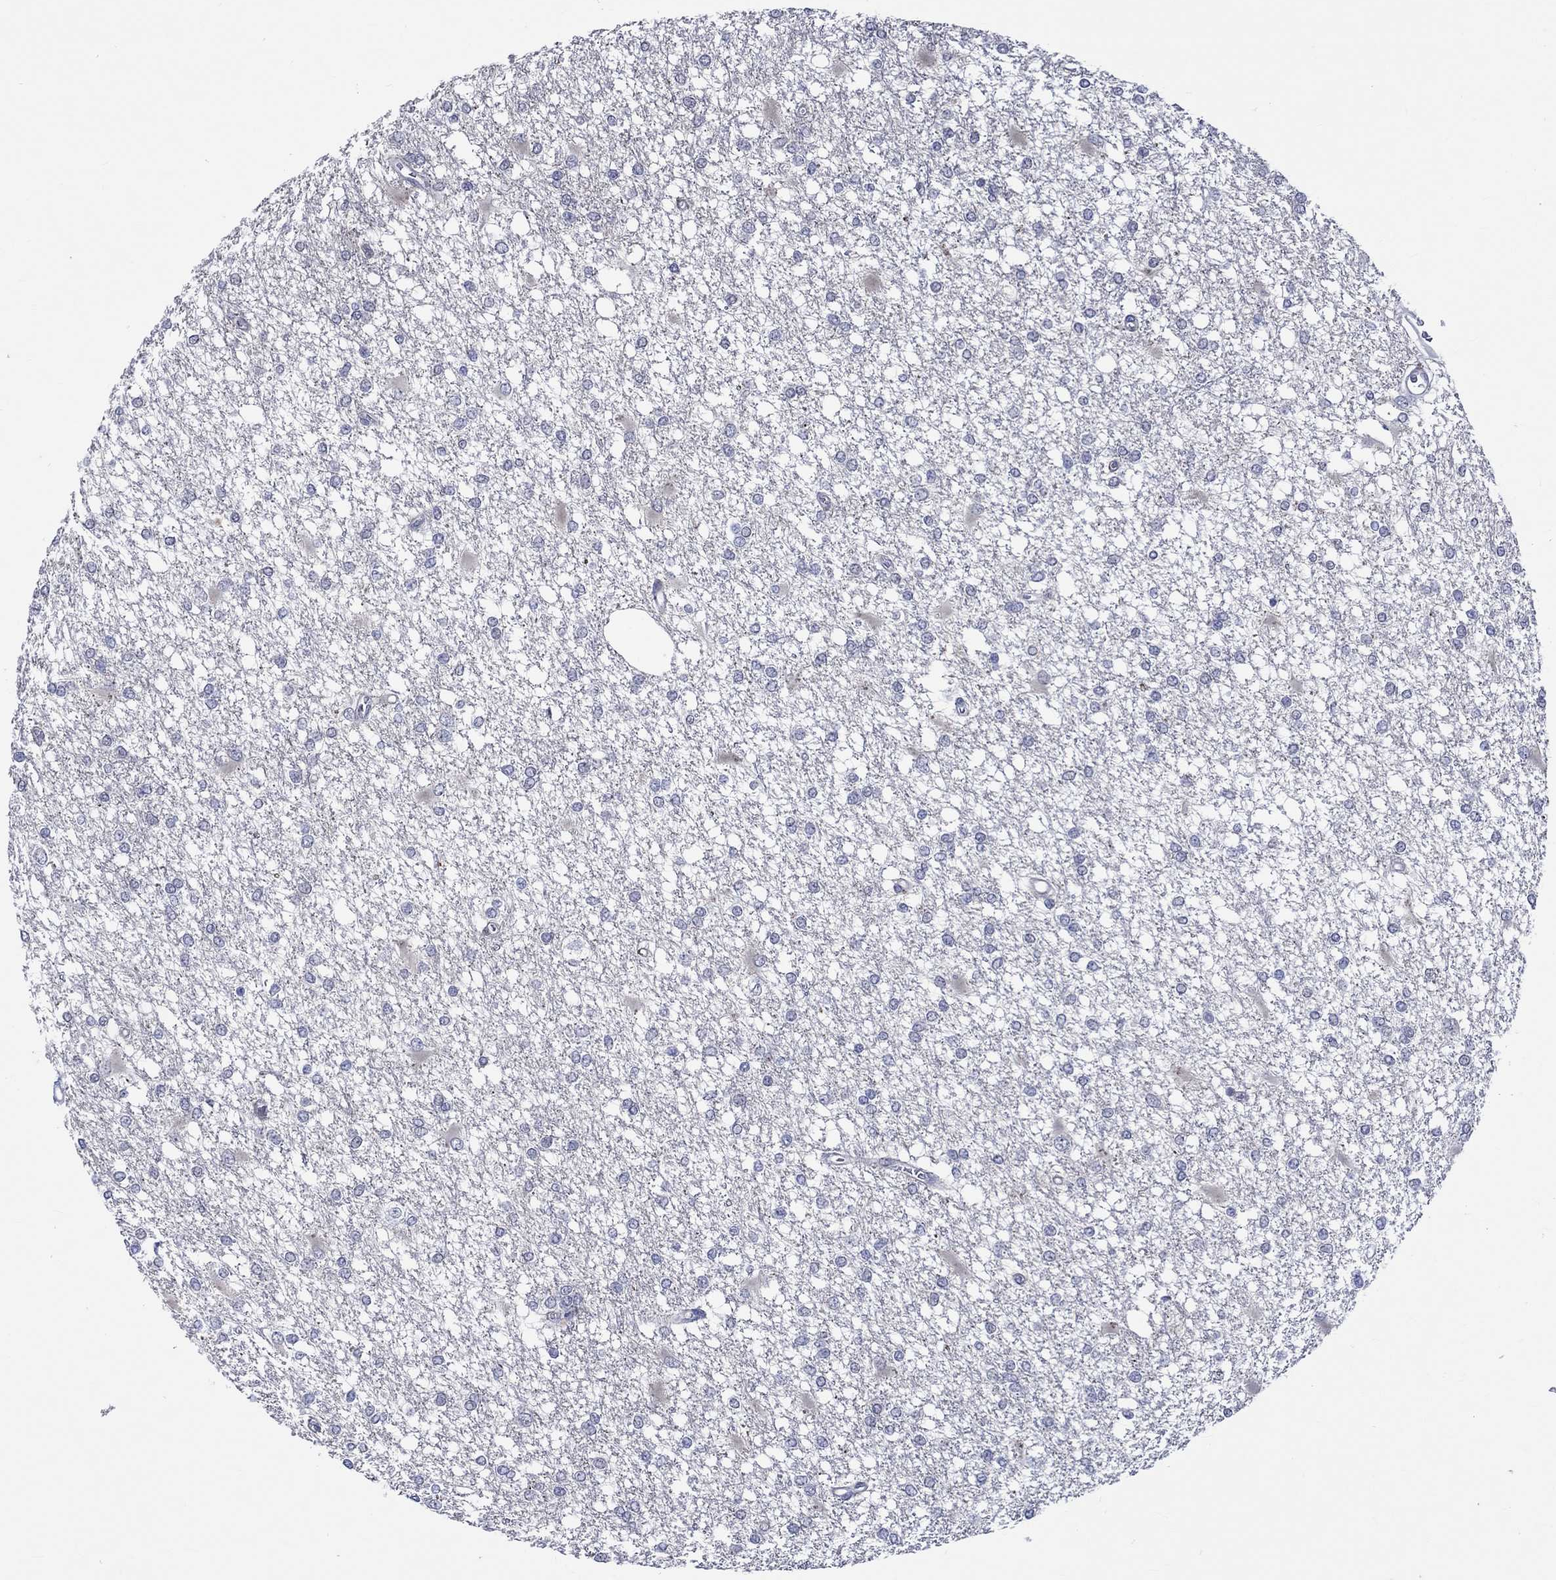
{"staining": {"intensity": "negative", "quantity": "none", "location": "none"}, "tissue": "glioma", "cell_type": "Tumor cells", "image_type": "cancer", "snomed": [{"axis": "morphology", "description": "Glioma, malignant, High grade"}, {"axis": "topography", "description": "Cerebral cortex"}], "caption": "High power microscopy image of an immunohistochemistry (IHC) photomicrograph of malignant high-grade glioma, revealing no significant staining in tumor cells. Nuclei are stained in blue.", "gene": "E2F8", "patient": {"sex": "male", "age": 79}}